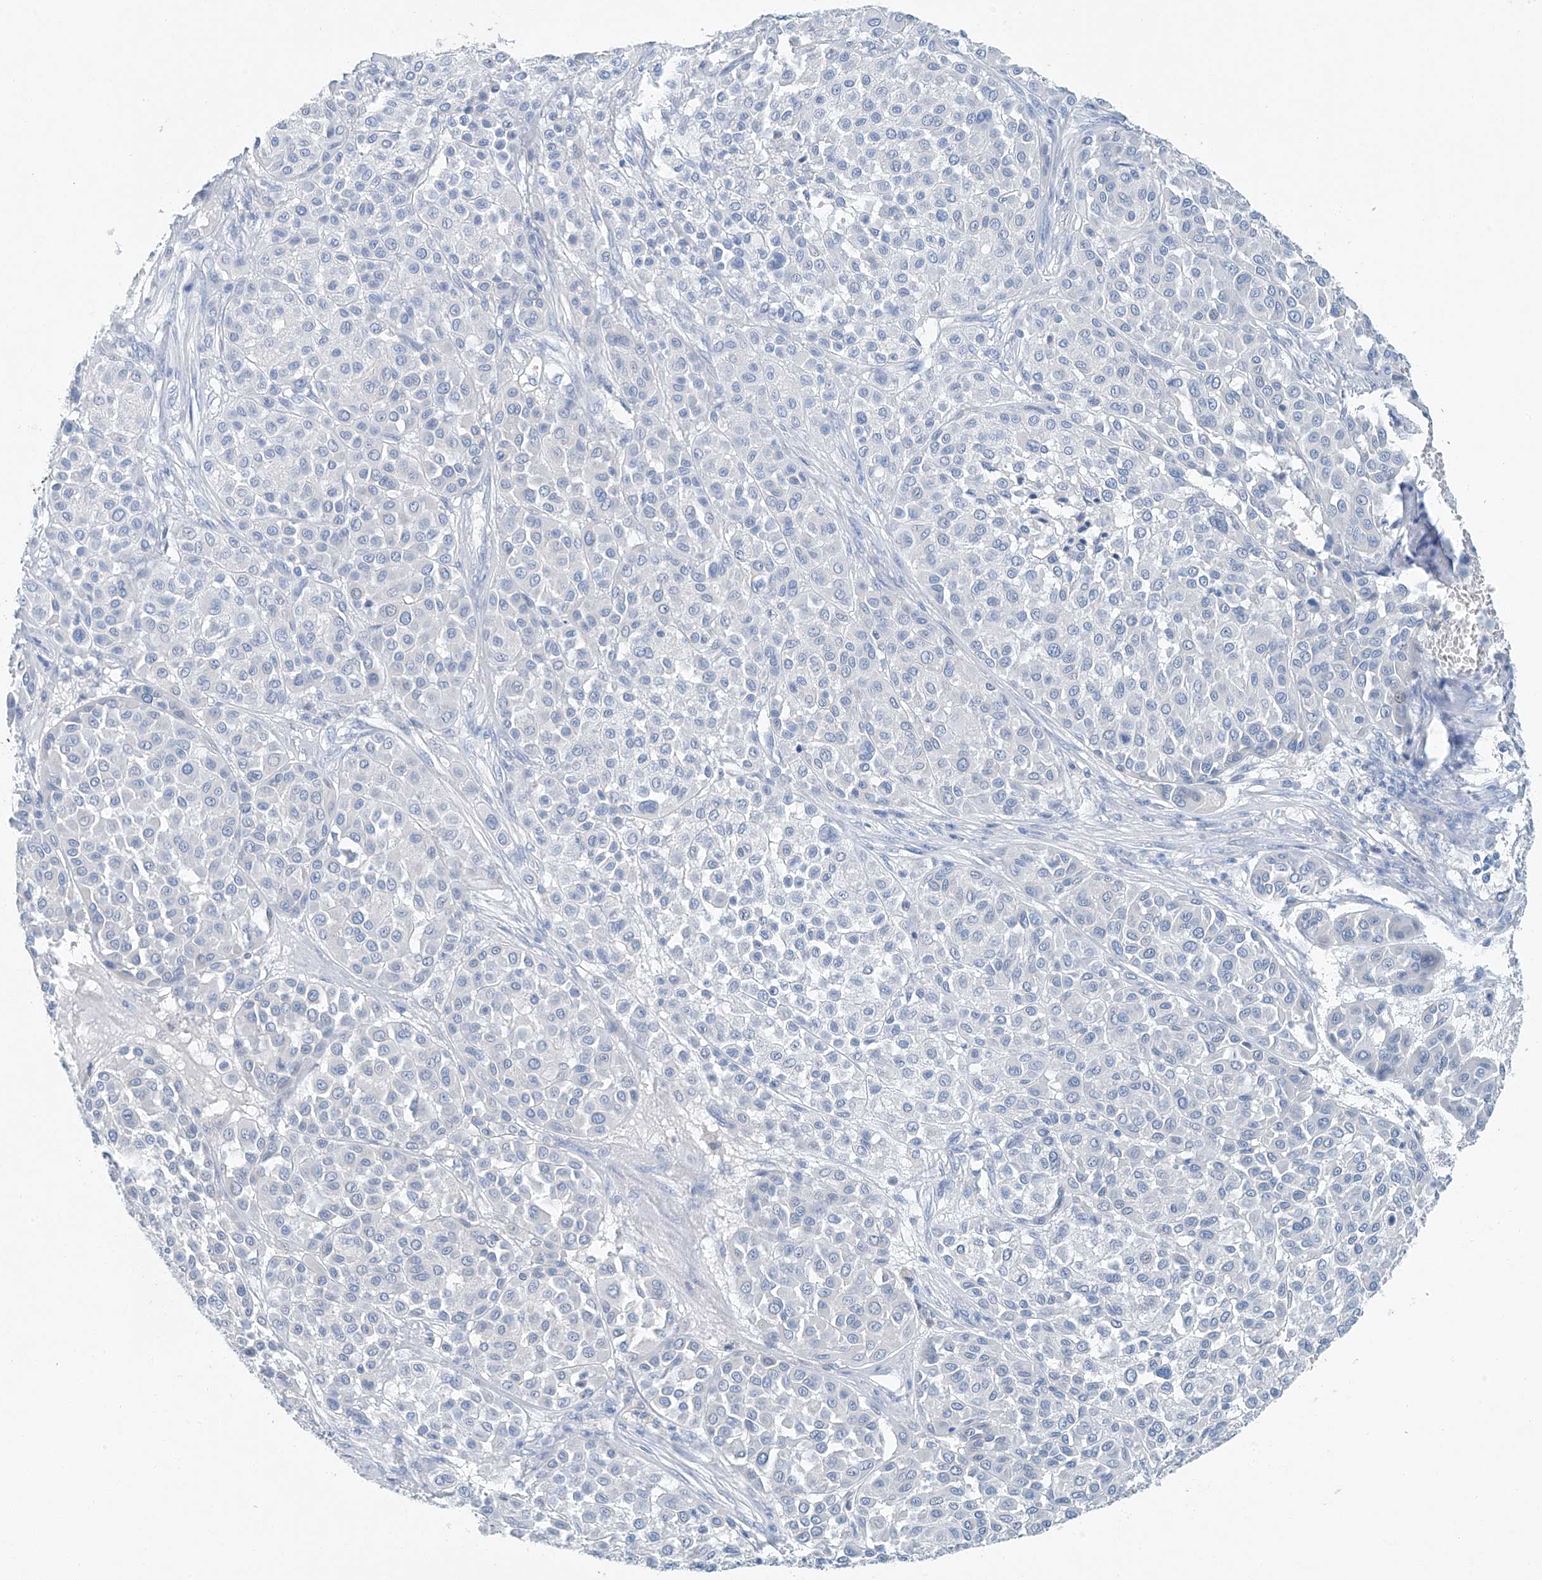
{"staining": {"intensity": "negative", "quantity": "none", "location": "none"}, "tissue": "melanoma", "cell_type": "Tumor cells", "image_type": "cancer", "snomed": [{"axis": "morphology", "description": "Malignant melanoma, Metastatic site"}, {"axis": "topography", "description": "Soft tissue"}], "caption": "This is a histopathology image of immunohistochemistry staining of malignant melanoma (metastatic site), which shows no staining in tumor cells.", "gene": "C1orf87", "patient": {"sex": "male", "age": 41}}